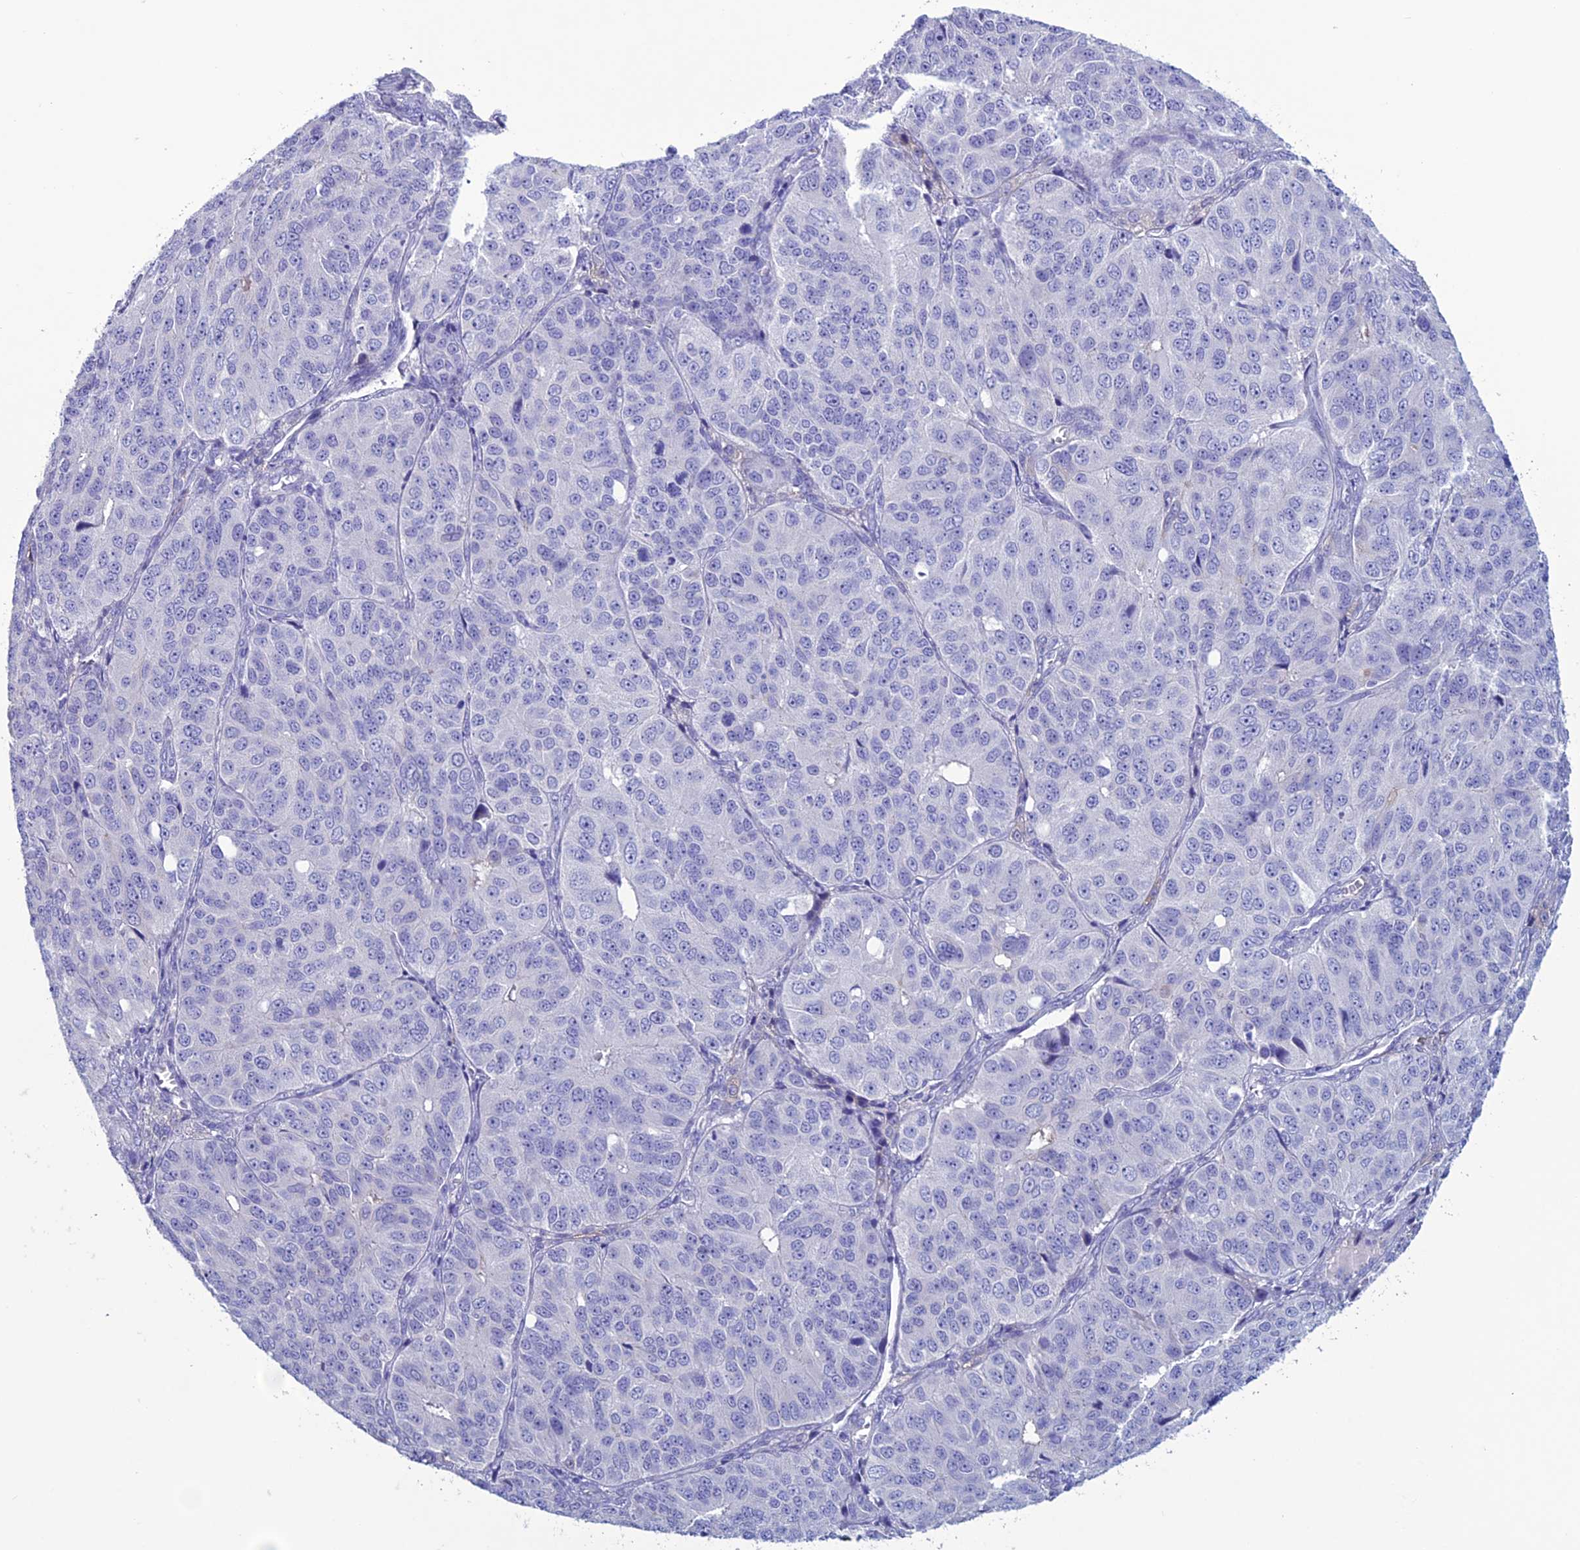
{"staining": {"intensity": "negative", "quantity": "none", "location": "none"}, "tissue": "ovarian cancer", "cell_type": "Tumor cells", "image_type": "cancer", "snomed": [{"axis": "morphology", "description": "Carcinoma, endometroid"}, {"axis": "topography", "description": "Ovary"}], "caption": "Immunohistochemical staining of ovarian endometroid carcinoma displays no significant staining in tumor cells.", "gene": "CLEC2L", "patient": {"sex": "female", "age": 51}}